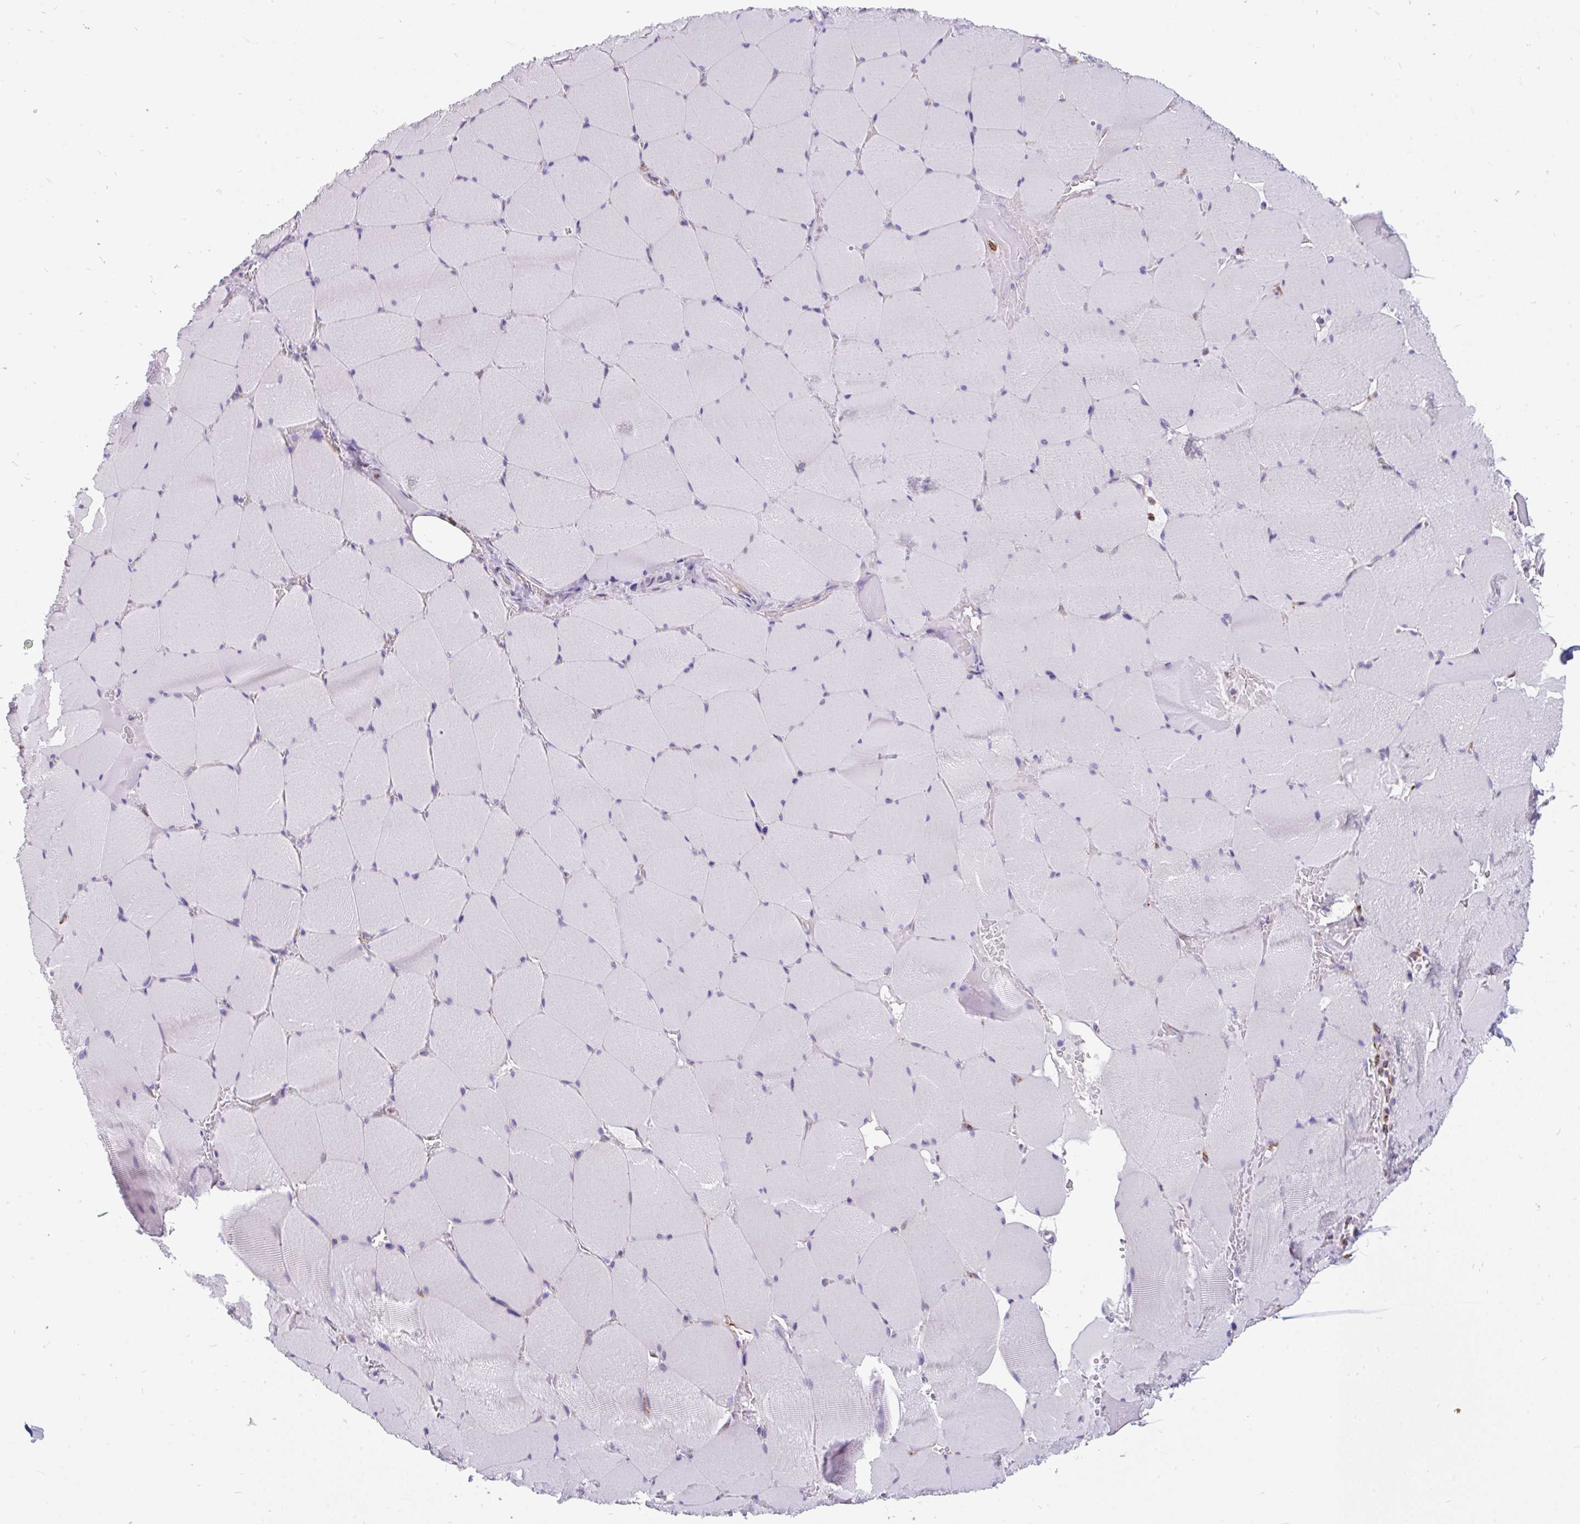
{"staining": {"intensity": "negative", "quantity": "none", "location": "none"}, "tissue": "skeletal muscle", "cell_type": "Myocytes", "image_type": "normal", "snomed": [{"axis": "morphology", "description": "Normal tissue, NOS"}, {"axis": "topography", "description": "Skeletal muscle"}, {"axis": "topography", "description": "Head-Neck"}], "caption": "The micrograph reveals no staining of myocytes in normal skeletal muscle.", "gene": "EML5", "patient": {"sex": "male", "age": 66}}